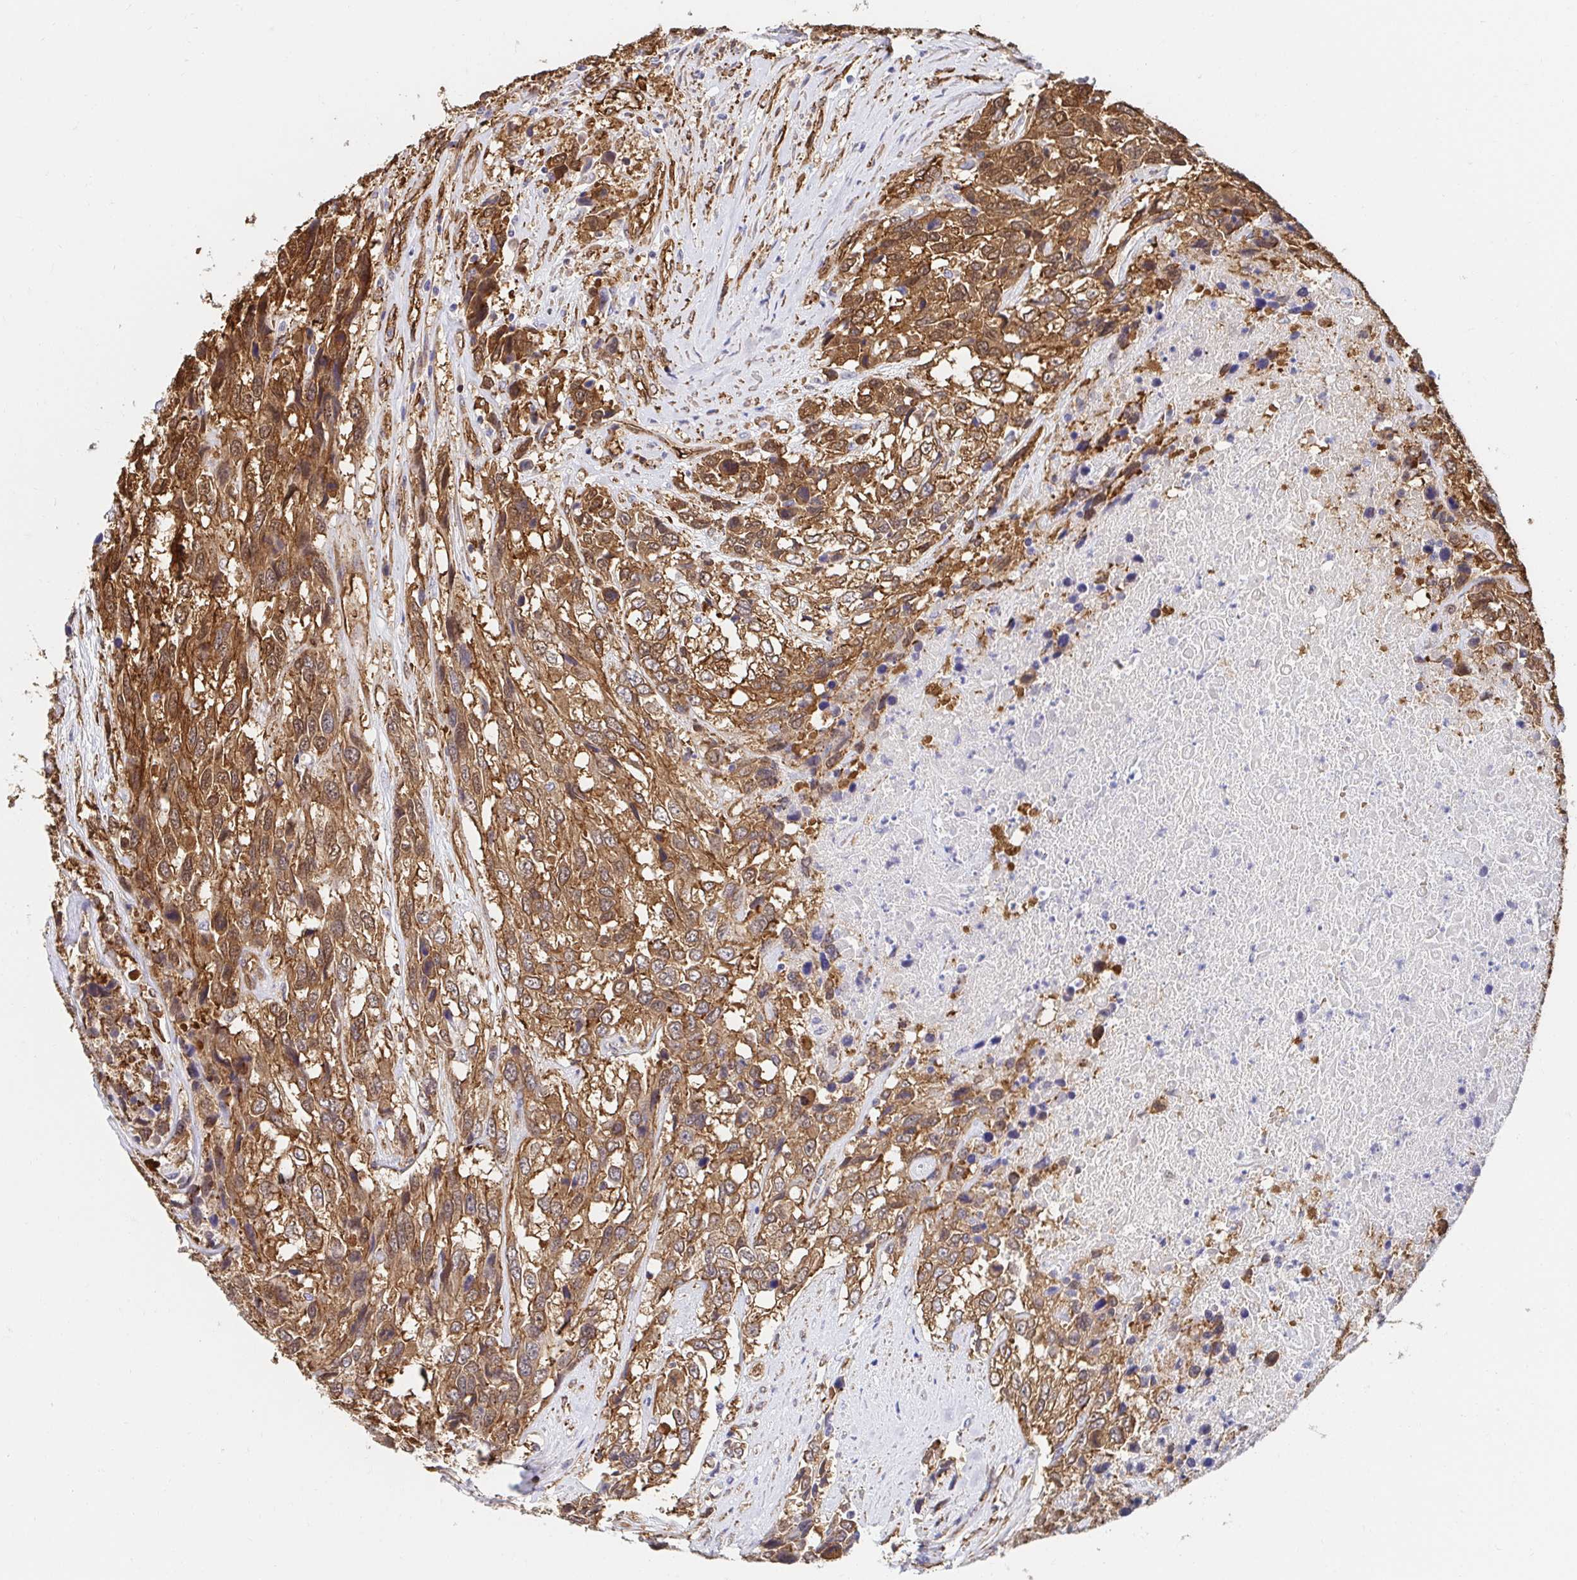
{"staining": {"intensity": "moderate", "quantity": ">75%", "location": "cytoplasmic/membranous"}, "tissue": "urothelial cancer", "cell_type": "Tumor cells", "image_type": "cancer", "snomed": [{"axis": "morphology", "description": "Urothelial carcinoma, High grade"}, {"axis": "topography", "description": "Urinary bladder"}], "caption": "Human high-grade urothelial carcinoma stained with a protein marker exhibits moderate staining in tumor cells.", "gene": "CTTN", "patient": {"sex": "female", "age": 70}}